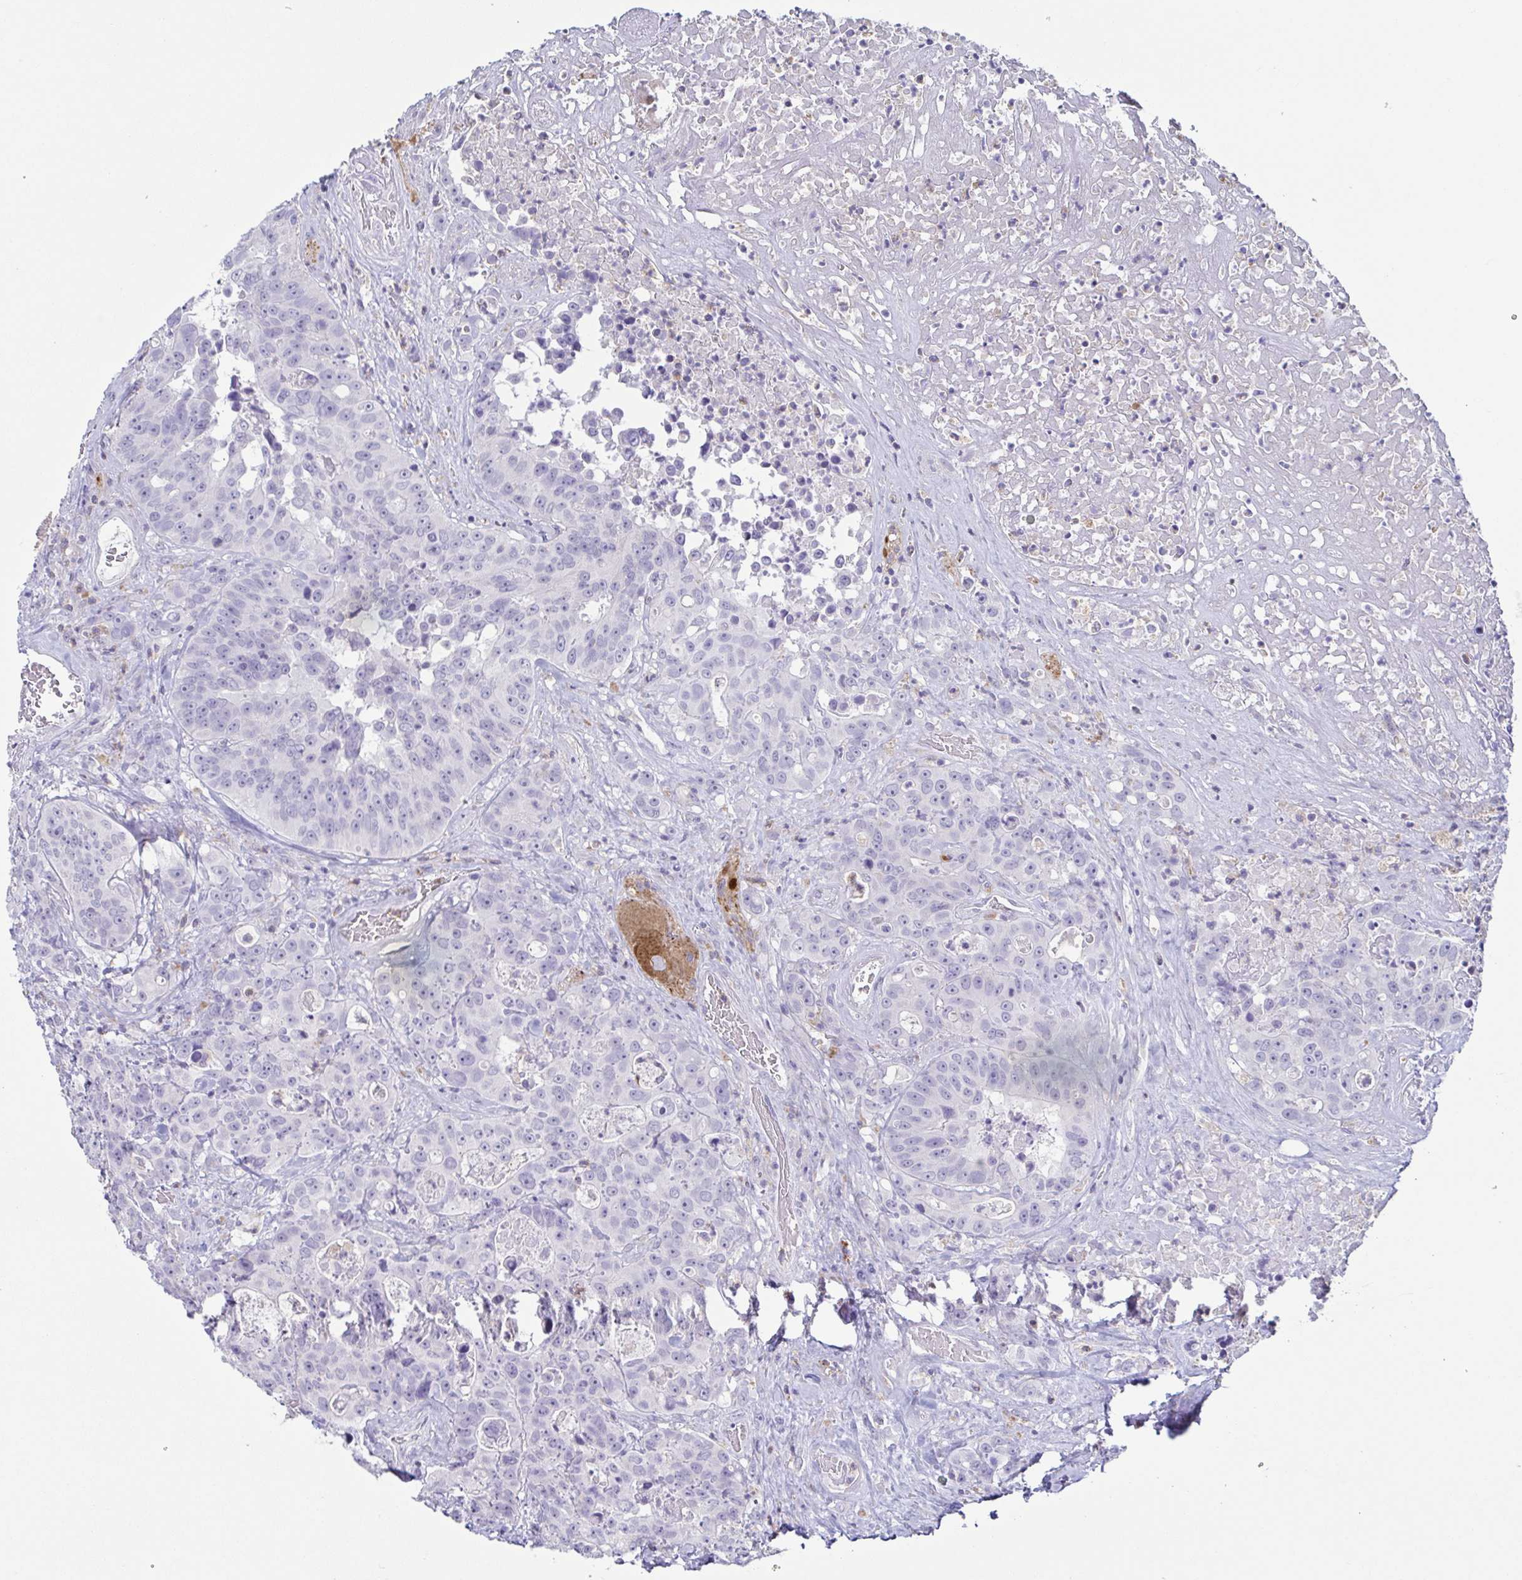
{"staining": {"intensity": "negative", "quantity": "none", "location": "none"}, "tissue": "colorectal cancer", "cell_type": "Tumor cells", "image_type": "cancer", "snomed": [{"axis": "morphology", "description": "Adenocarcinoma, NOS"}, {"axis": "topography", "description": "Rectum"}], "caption": "The histopathology image displays no staining of tumor cells in colorectal adenocarcinoma.", "gene": "ATP6V1G2", "patient": {"sex": "female", "age": 62}}